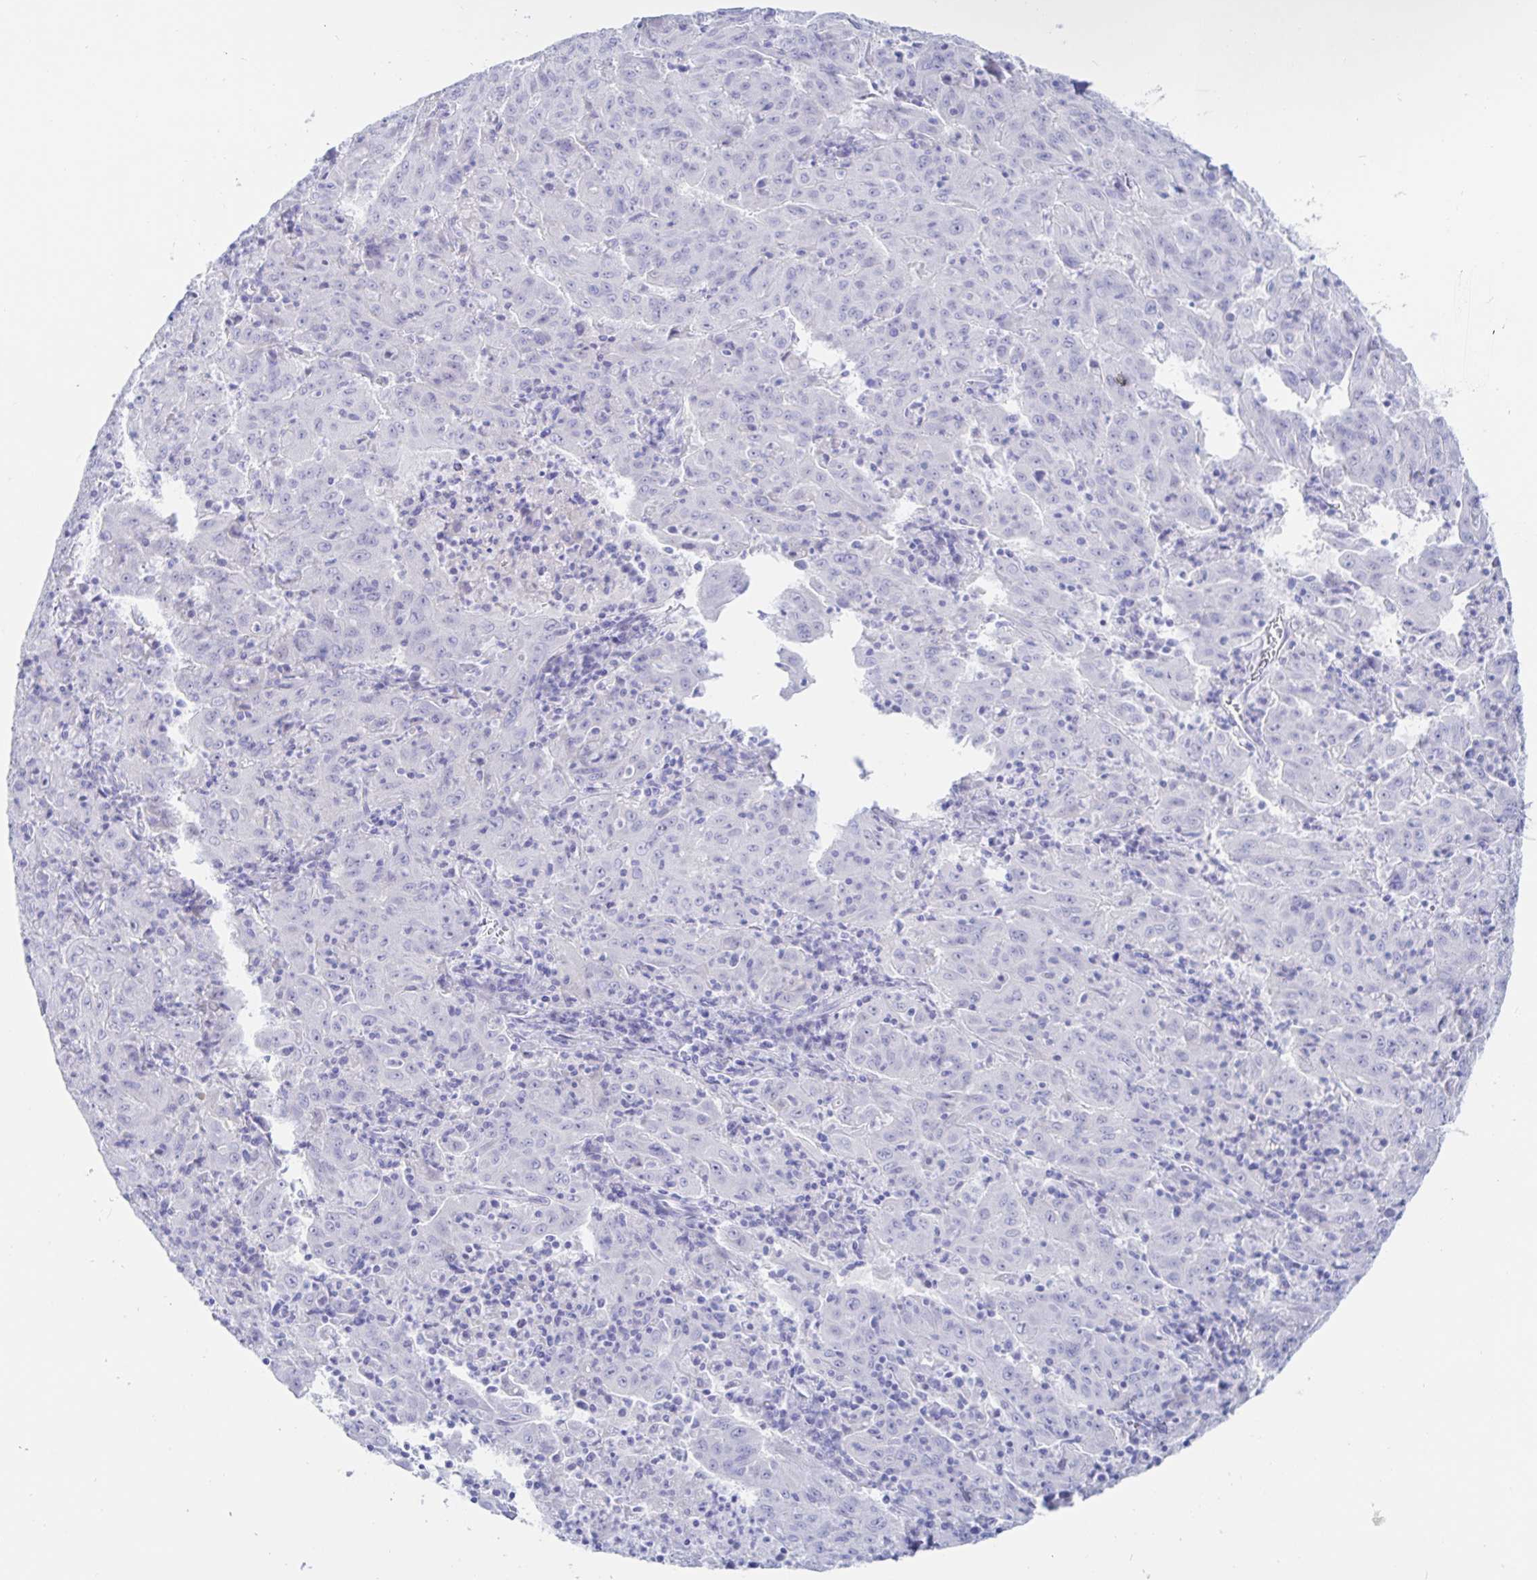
{"staining": {"intensity": "negative", "quantity": "none", "location": "none"}, "tissue": "pancreatic cancer", "cell_type": "Tumor cells", "image_type": "cancer", "snomed": [{"axis": "morphology", "description": "Adenocarcinoma, NOS"}, {"axis": "topography", "description": "Pancreas"}], "caption": "Immunohistochemistry histopathology image of neoplastic tissue: adenocarcinoma (pancreatic) stained with DAB demonstrates no significant protein staining in tumor cells.", "gene": "KCNH6", "patient": {"sex": "male", "age": 63}}